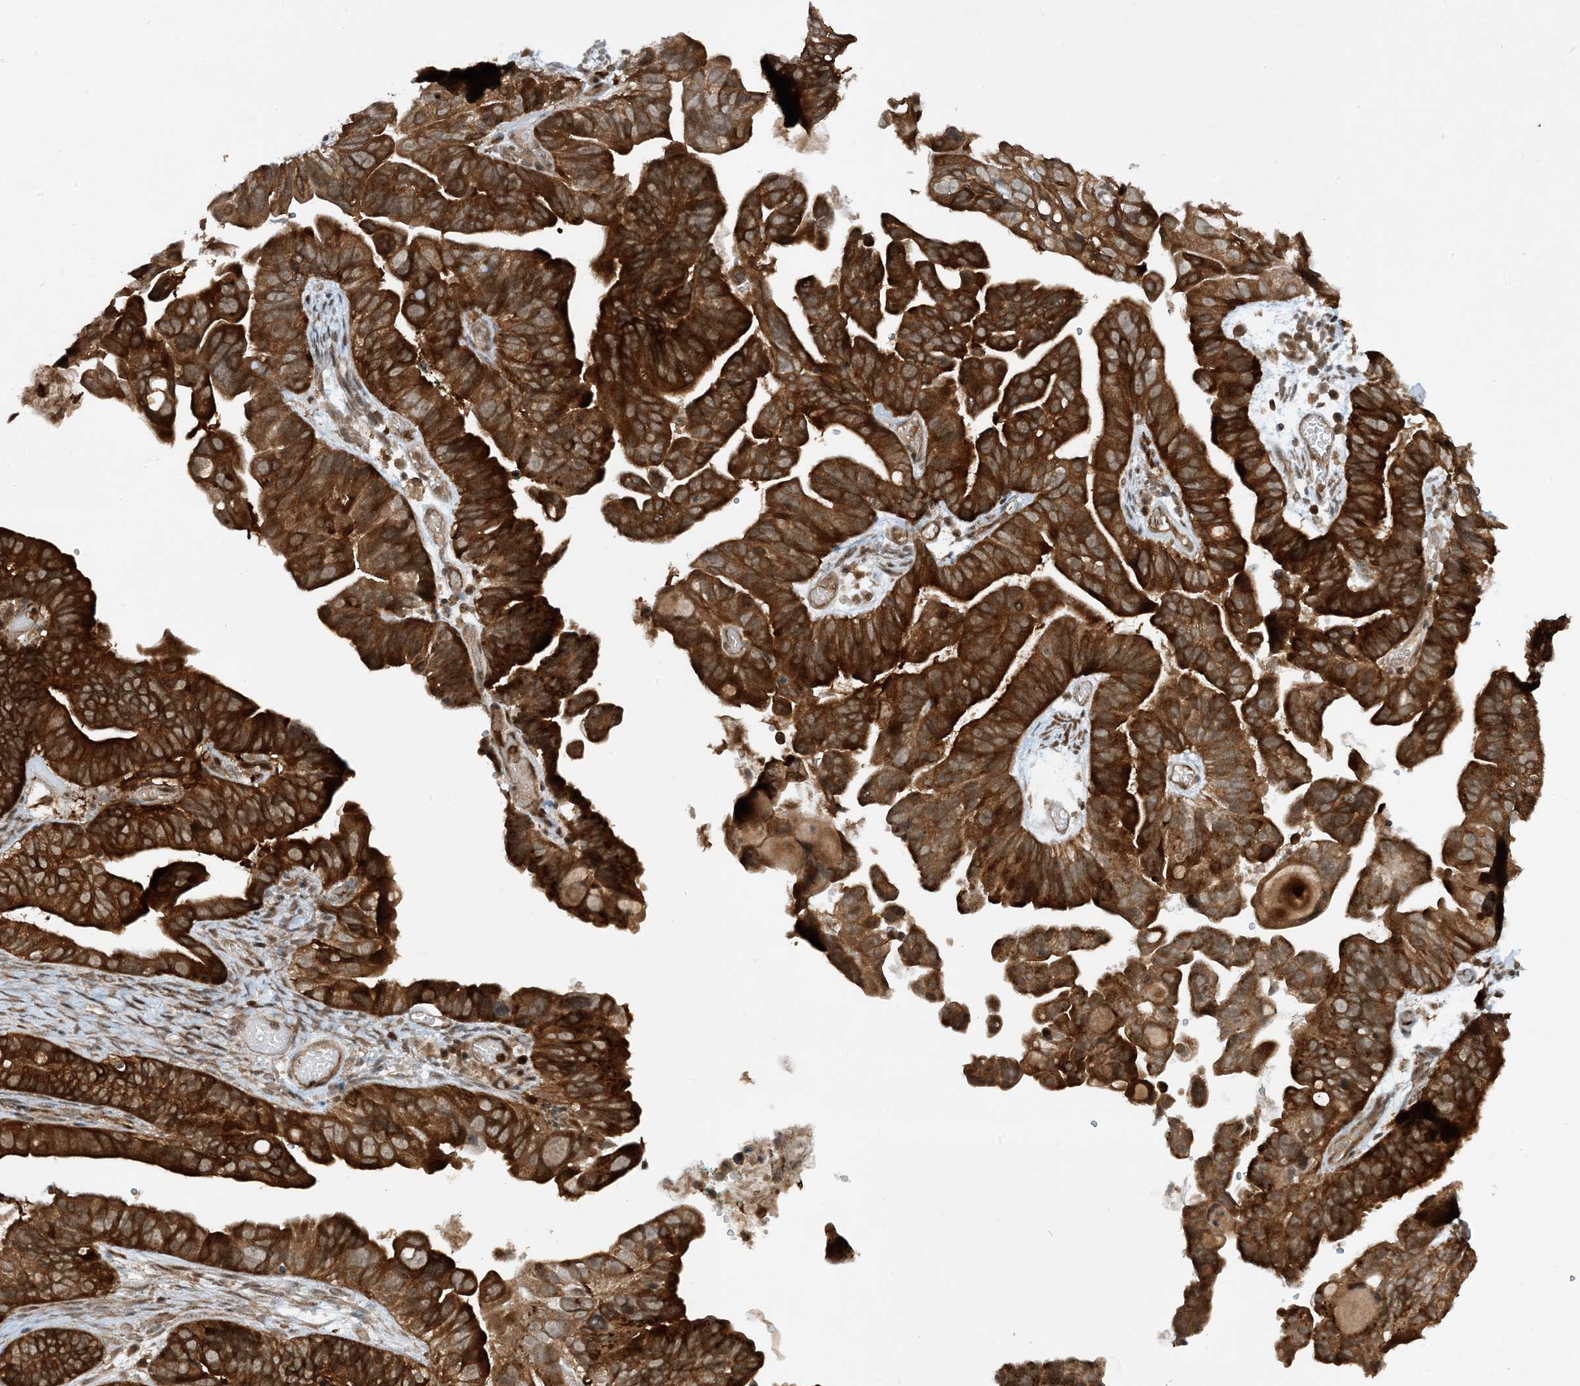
{"staining": {"intensity": "strong", "quantity": ">75%", "location": "cytoplasmic/membranous"}, "tissue": "ovarian cancer", "cell_type": "Tumor cells", "image_type": "cancer", "snomed": [{"axis": "morphology", "description": "Cystadenocarcinoma, serous, NOS"}, {"axis": "topography", "description": "Ovary"}], "caption": "An IHC micrograph of tumor tissue is shown. Protein staining in brown highlights strong cytoplasmic/membranous positivity in ovarian cancer within tumor cells. Immunohistochemistry (ihc) stains the protein in brown and the nuclei are stained blue.", "gene": "CERT1", "patient": {"sex": "female", "age": 56}}